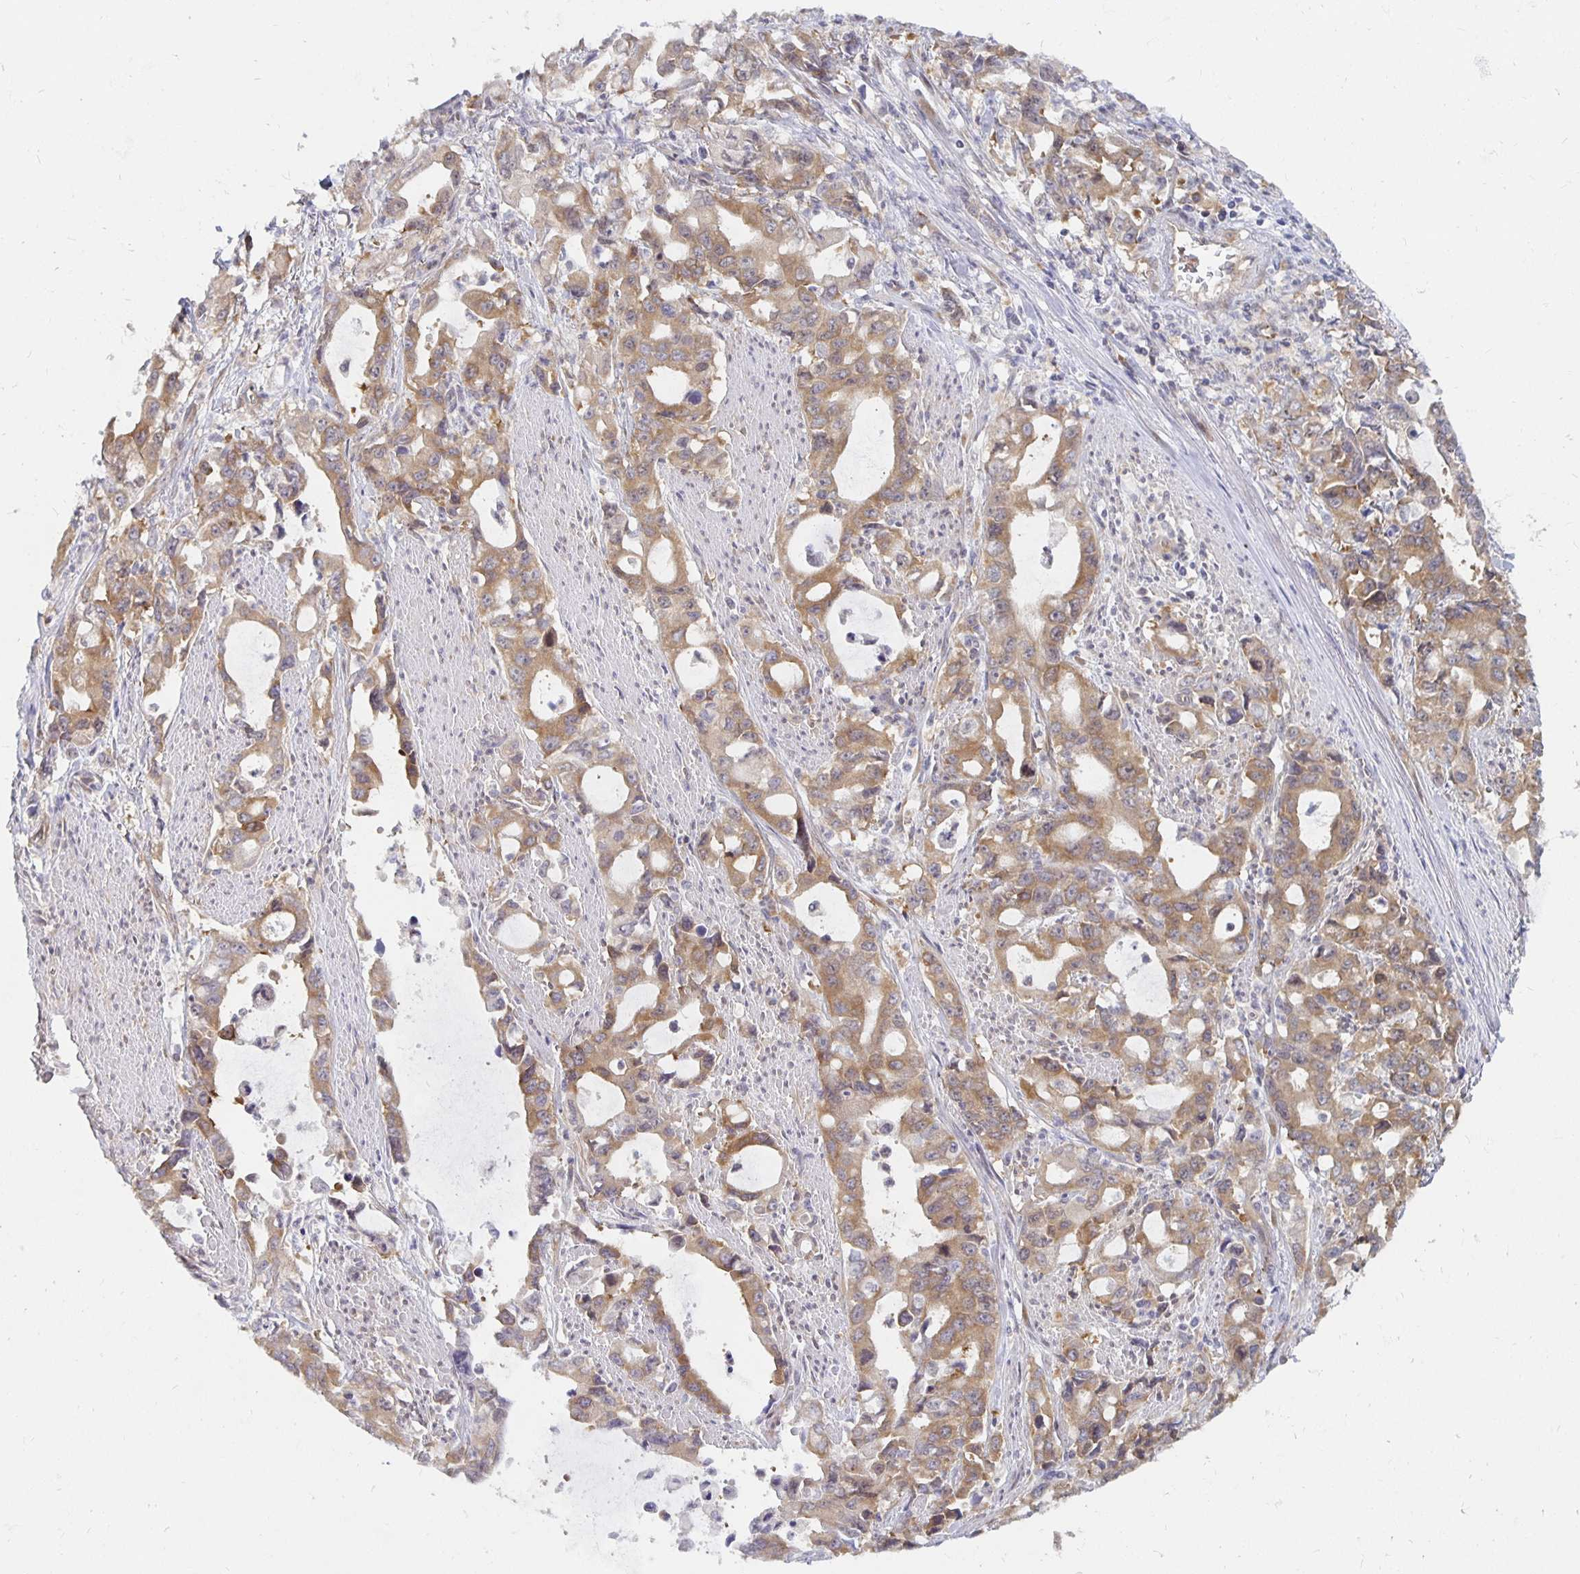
{"staining": {"intensity": "moderate", "quantity": ">75%", "location": "cytoplasmic/membranous"}, "tissue": "stomach cancer", "cell_type": "Tumor cells", "image_type": "cancer", "snomed": [{"axis": "morphology", "description": "Adenocarcinoma, NOS"}, {"axis": "topography", "description": "Stomach, upper"}], "caption": "A photomicrograph of stomach cancer (adenocarcinoma) stained for a protein reveals moderate cytoplasmic/membranous brown staining in tumor cells.", "gene": "PDAP1", "patient": {"sex": "male", "age": 85}}